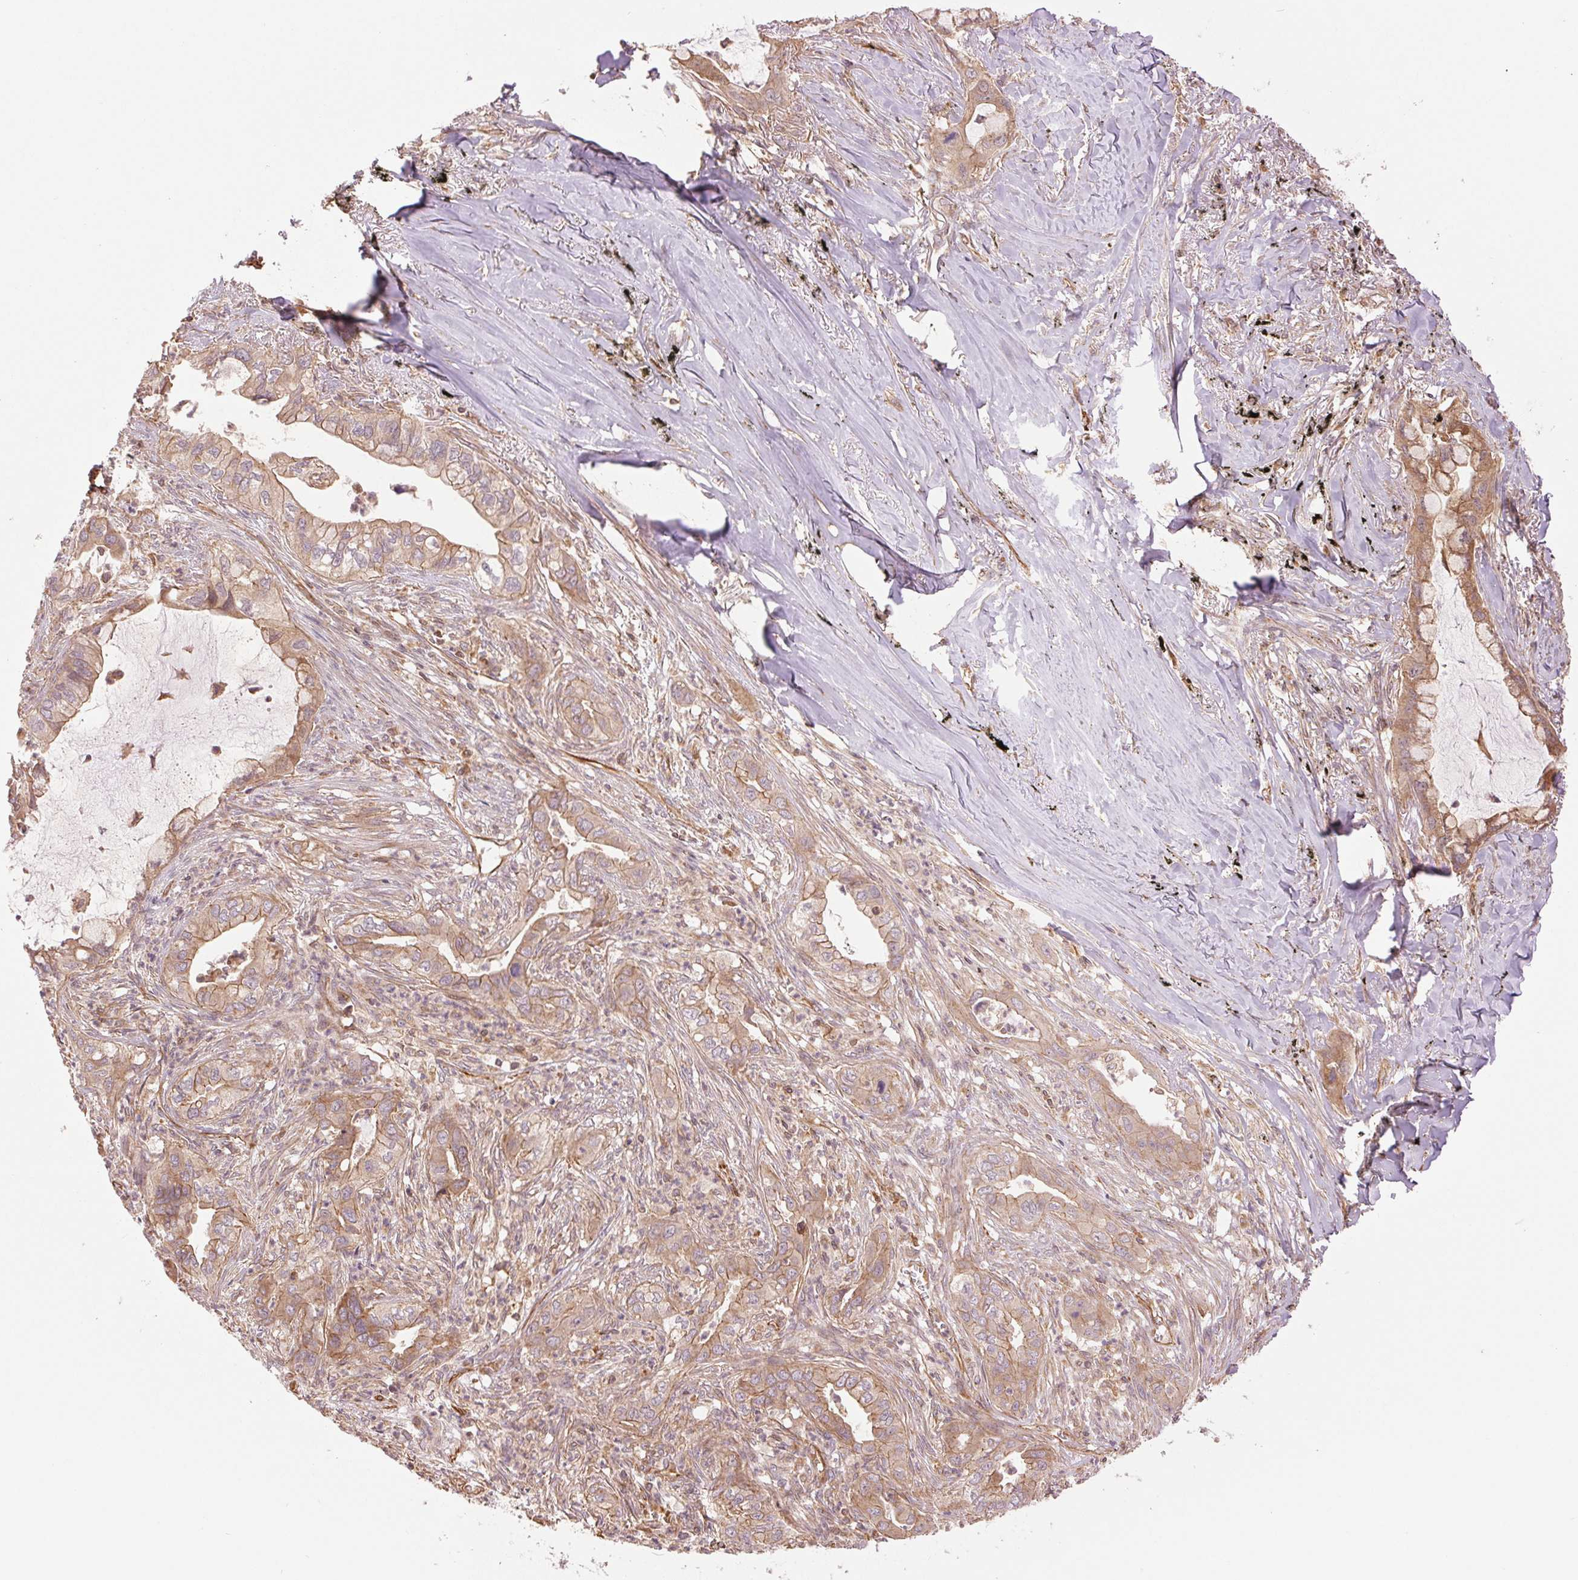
{"staining": {"intensity": "moderate", "quantity": ">75%", "location": "cytoplasmic/membranous"}, "tissue": "lung cancer", "cell_type": "Tumor cells", "image_type": "cancer", "snomed": [{"axis": "morphology", "description": "Adenocarcinoma, NOS"}, {"axis": "topography", "description": "Lung"}], "caption": "Moderate cytoplasmic/membranous protein staining is identified in approximately >75% of tumor cells in lung adenocarcinoma.", "gene": "STARD7", "patient": {"sex": "male", "age": 65}}